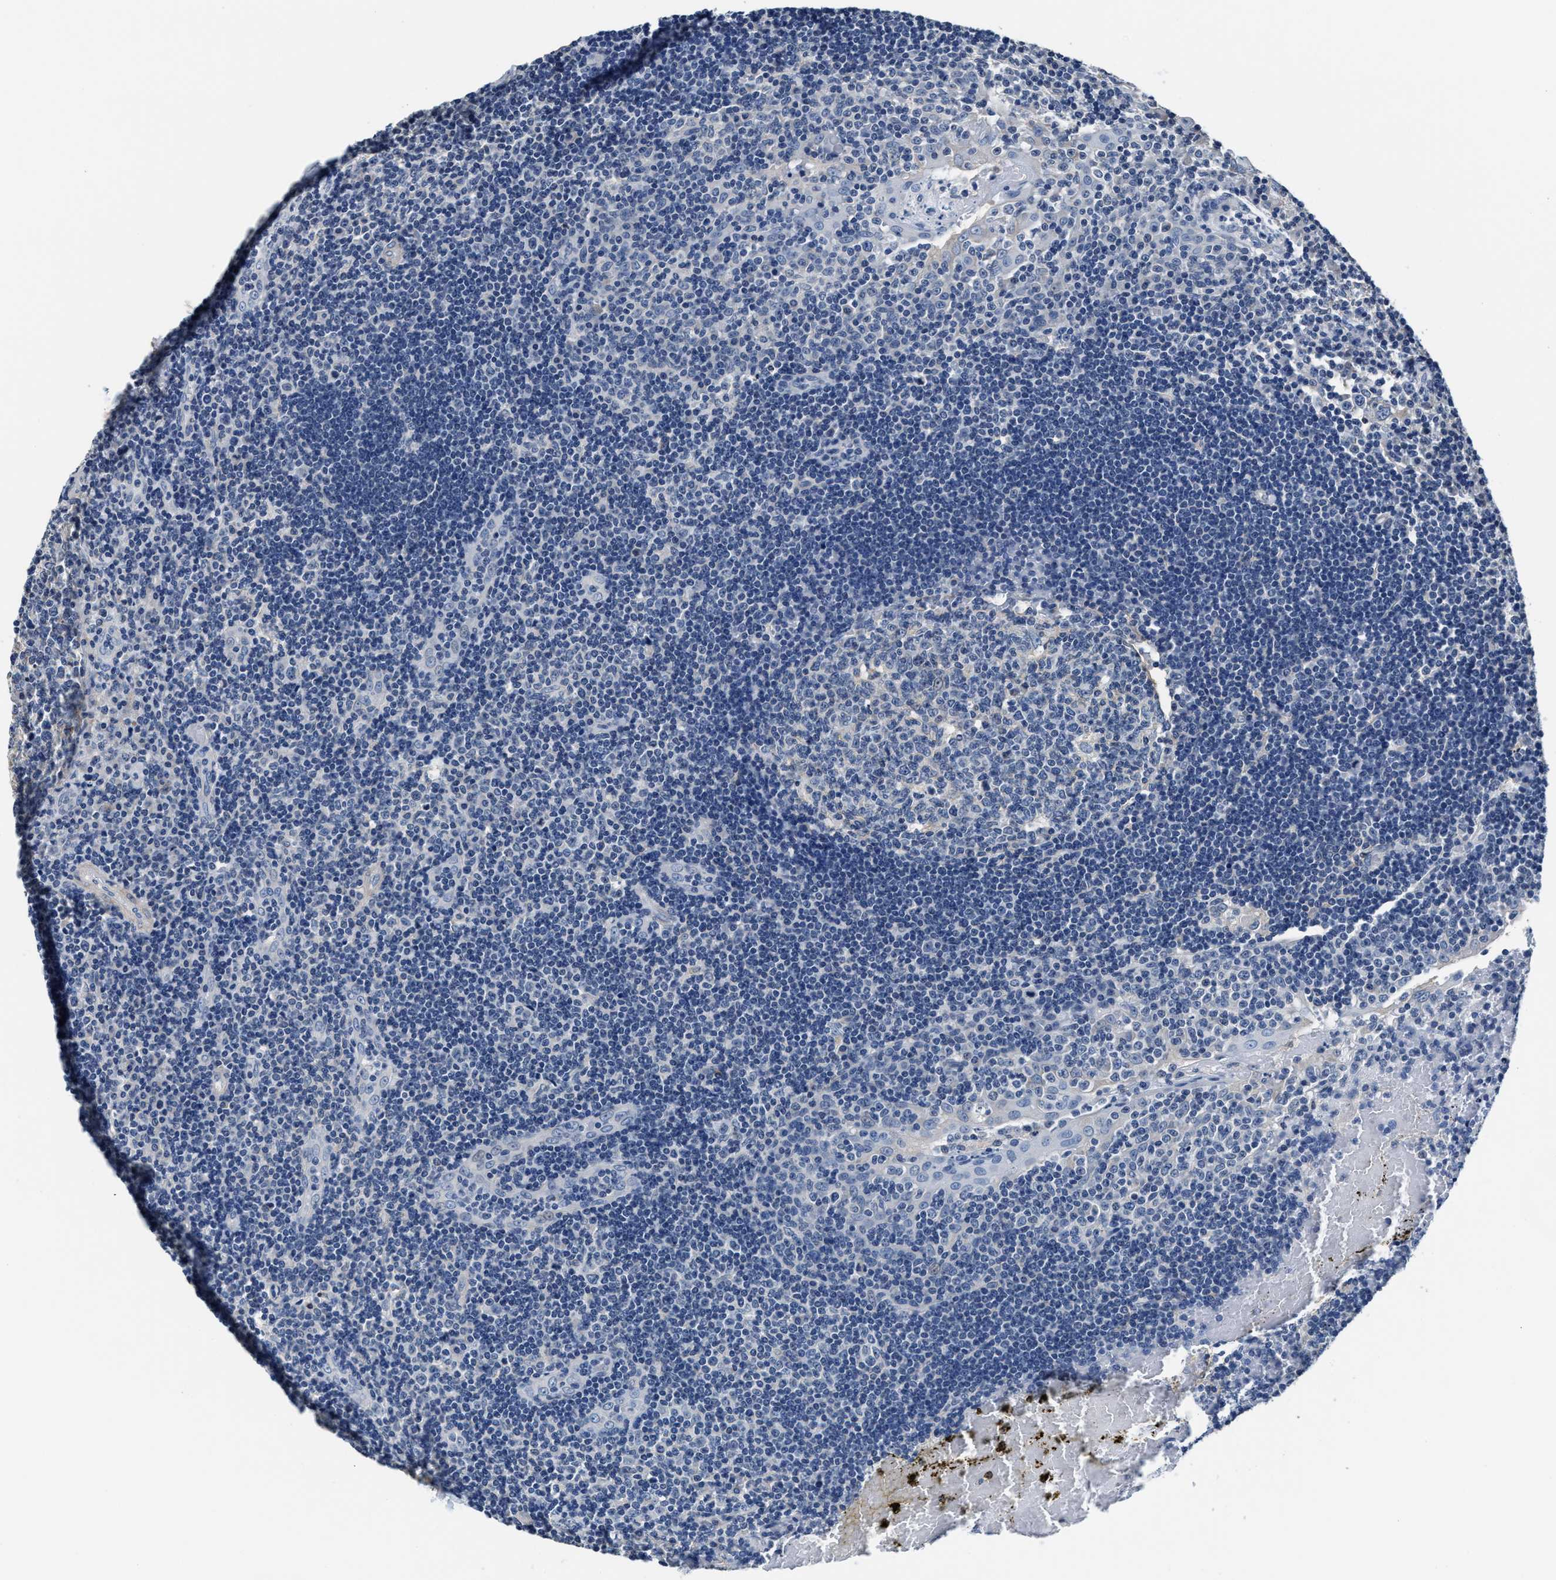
{"staining": {"intensity": "negative", "quantity": "none", "location": "none"}, "tissue": "tonsil", "cell_type": "Germinal center cells", "image_type": "normal", "snomed": [{"axis": "morphology", "description": "Normal tissue, NOS"}, {"axis": "topography", "description": "Tonsil"}], "caption": "The histopathology image exhibits no significant expression in germinal center cells of tonsil. Nuclei are stained in blue.", "gene": "MYH3", "patient": {"sex": "female", "age": 40}}